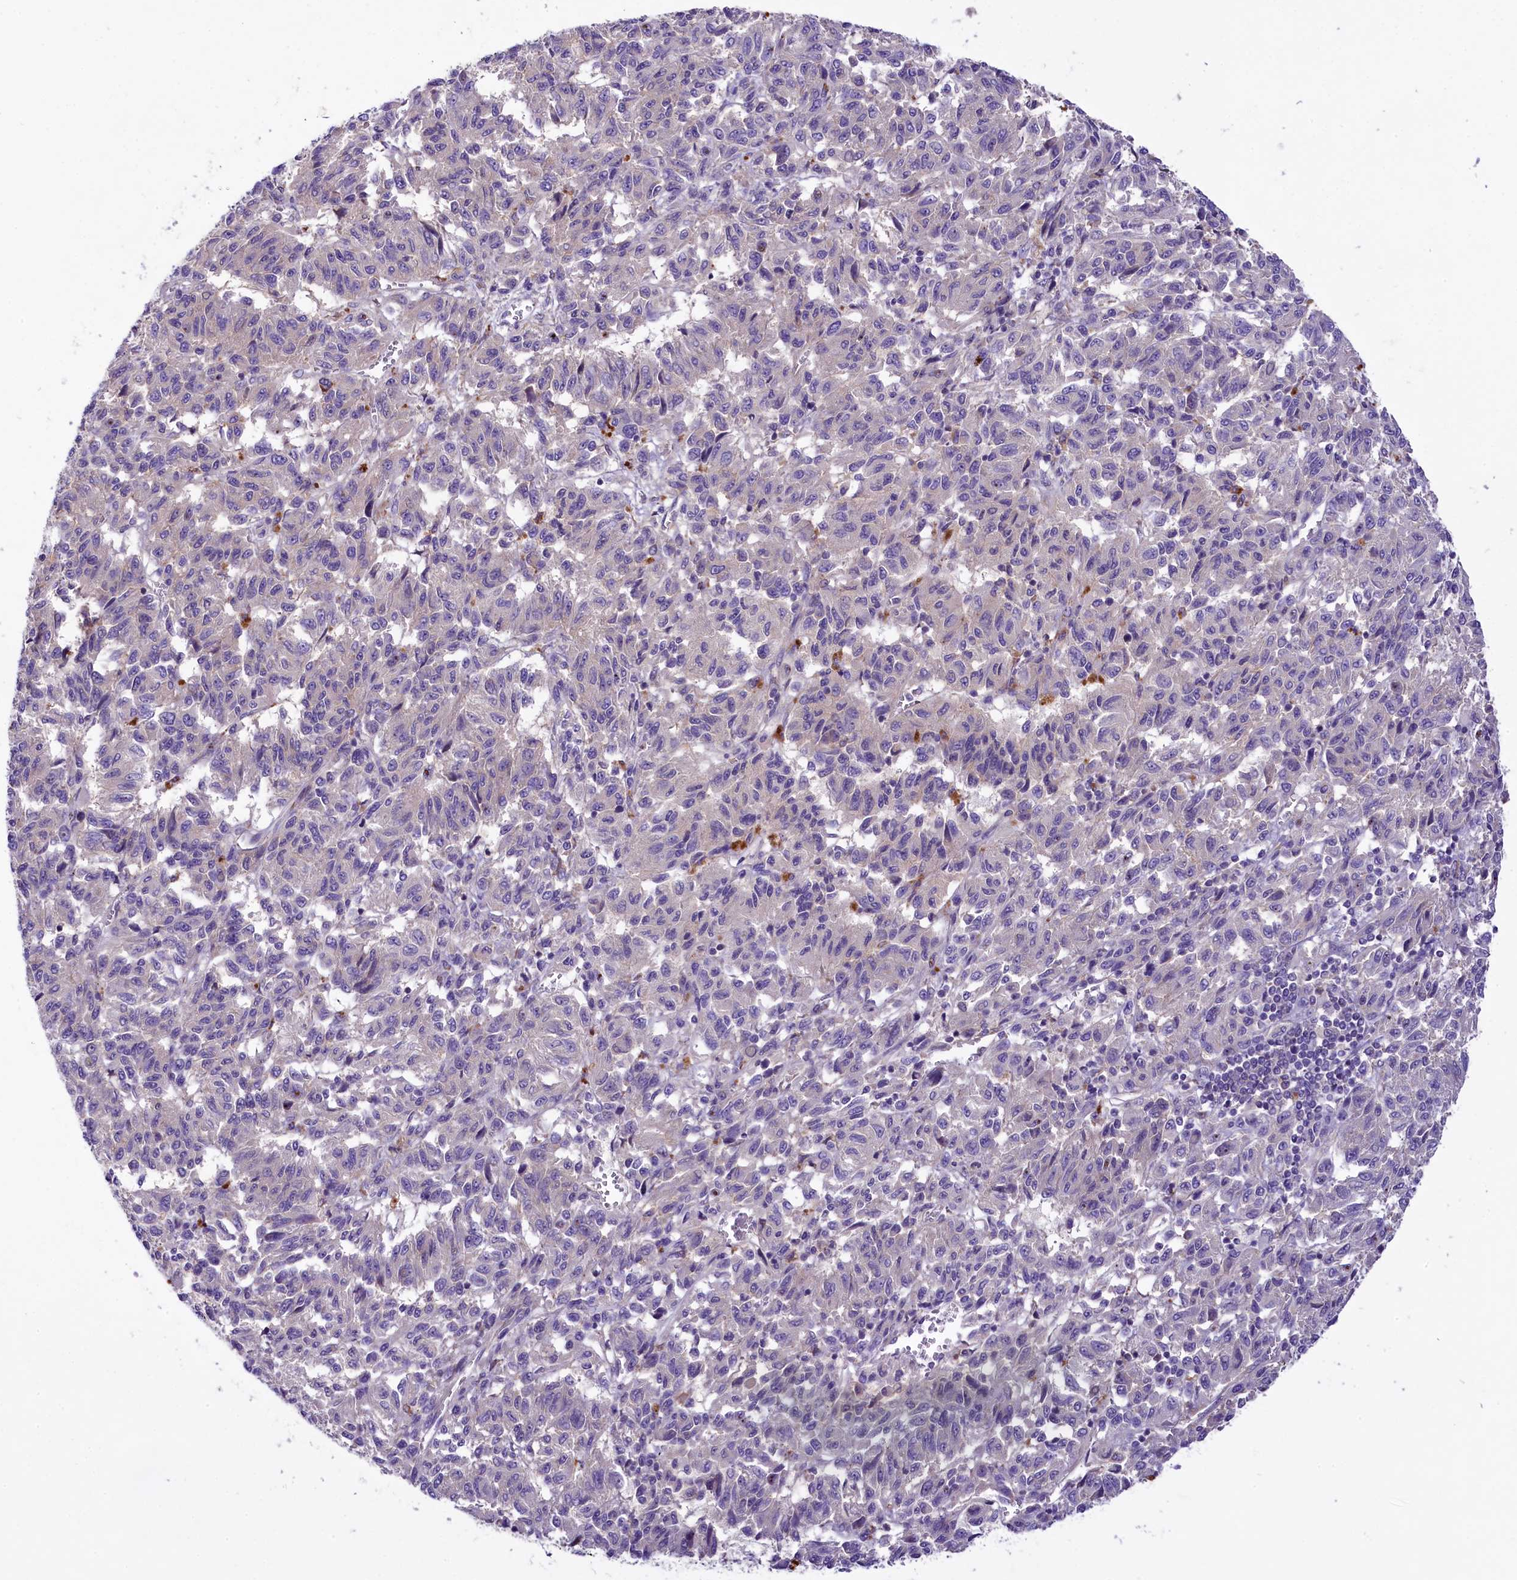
{"staining": {"intensity": "negative", "quantity": "none", "location": "none"}, "tissue": "melanoma", "cell_type": "Tumor cells", "image_type": "cancer", "snomed": [{"axis": "morphology", "description": "Malignant melanoma, Metastatic site"}, {"axis": "topography", "description": "Lung"}], "caption": "An image of malignant melanoma (metastatic site) stained for a protein reveals no brown staining in tumor cells. The staining is performed using DAB brown chromogen with nuclei counter-stained in using hematoxylin.", "gene": "PEMT", "patient": {"sex": "male", "age": 64}}